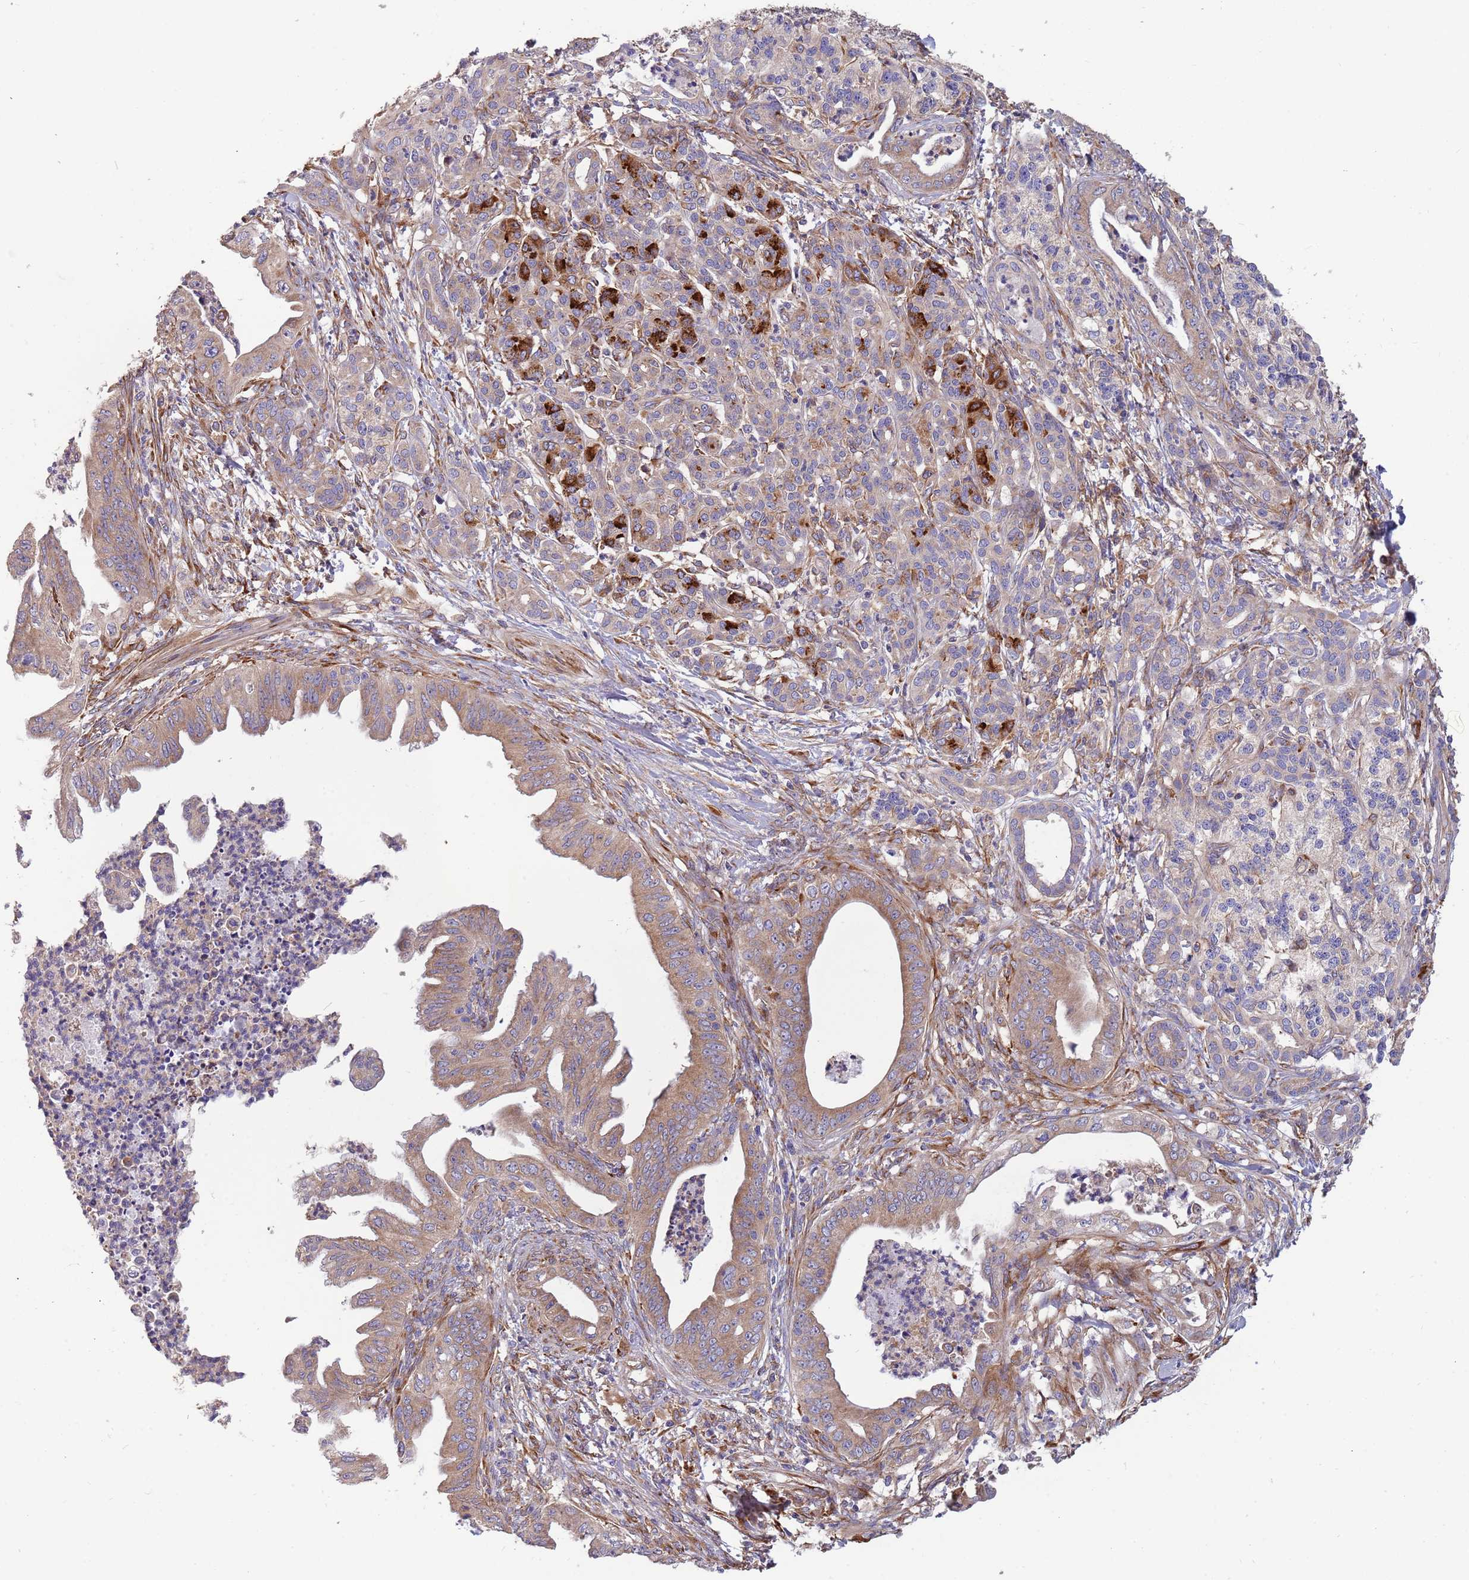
{"staining": {"intensity": "weak", "quantity": ">75%", "location": "cytoplasmic/membranous"}, "tissue": "pancreatic cancer", "cell_type": "Tumor cells", "image_type": "cancer", "snomed": [{"axis": "morphology", "description": "Adenocarcinoma, NOS"}, {"axis": "topography", "description": "Pancreas"}], "caption": "A histopathology image showing weak cytoplasmic/membranous staining in about >75% of tumor cells in adenocarcinoma (pancreatic), as visualized by brown immunohistochemical staining.", "gene": "ARMCX6", "patient": {"sex": "male", "age": 58}}